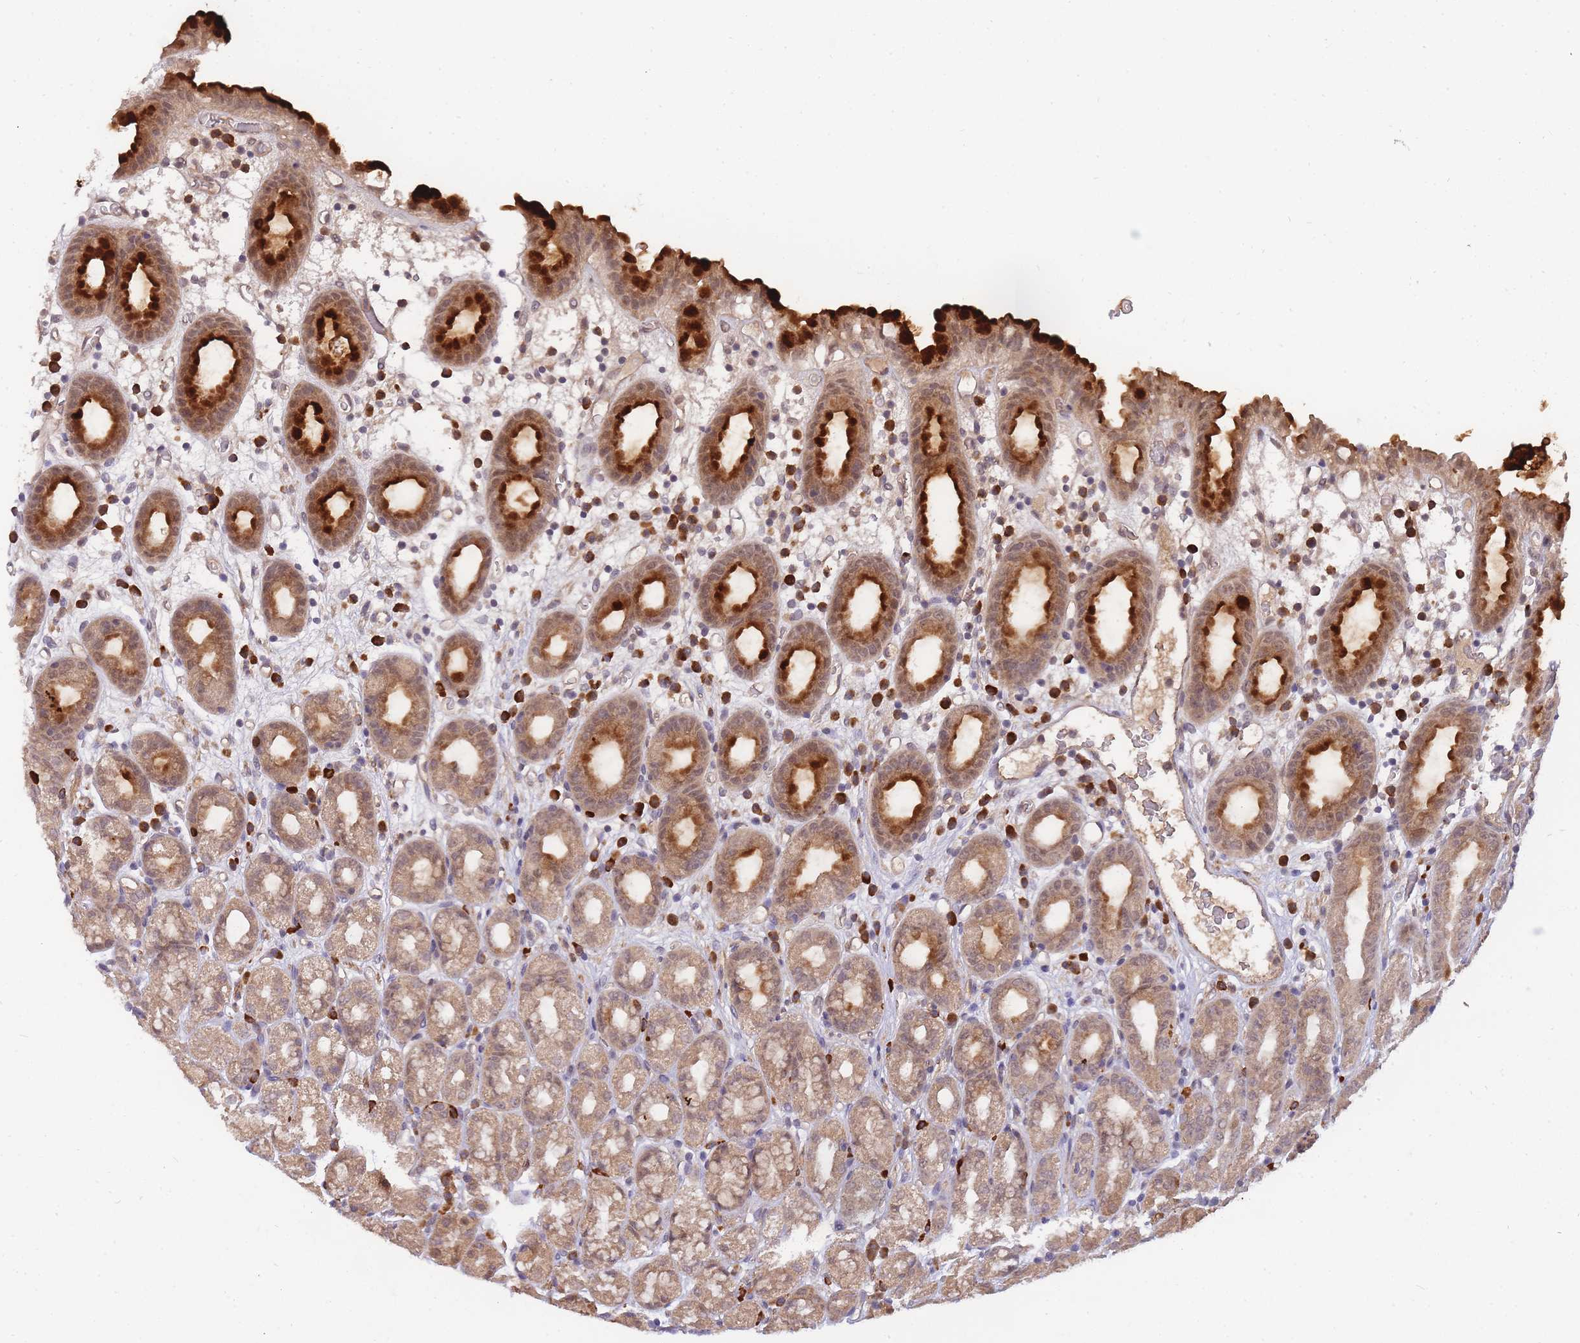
{"staining": {"intensity": "strong", "quantity": "25%-75%", "location": "cytoplasmic/membranous,nuclear"}, "tissue": "stomach", "cell_type": "Glandular cells", "image_type": "normal", "snomed": [{"axis": "morphology", "description": "Normal tissue, NOS"}, {"axis": "topography", "description": "Stomach, upper"}, {"axis": "topography", "description": "Stomach, lower"}, {"axis": "topography", "description": "Small intestine"}], "caption": "Immunohistochemistry photomicrograph of unremarkable stomach: stomach stained using immunohistochemistry demonstrates high levels of strong protein expression localized specifically in the cytoplasmic/membranous,nuclear of glandular cells, appearing as a cytoplasmic/membranous,nuclear brown color.", "gene": "SMC6", "patient": {"sex": "male", "age": 68}}